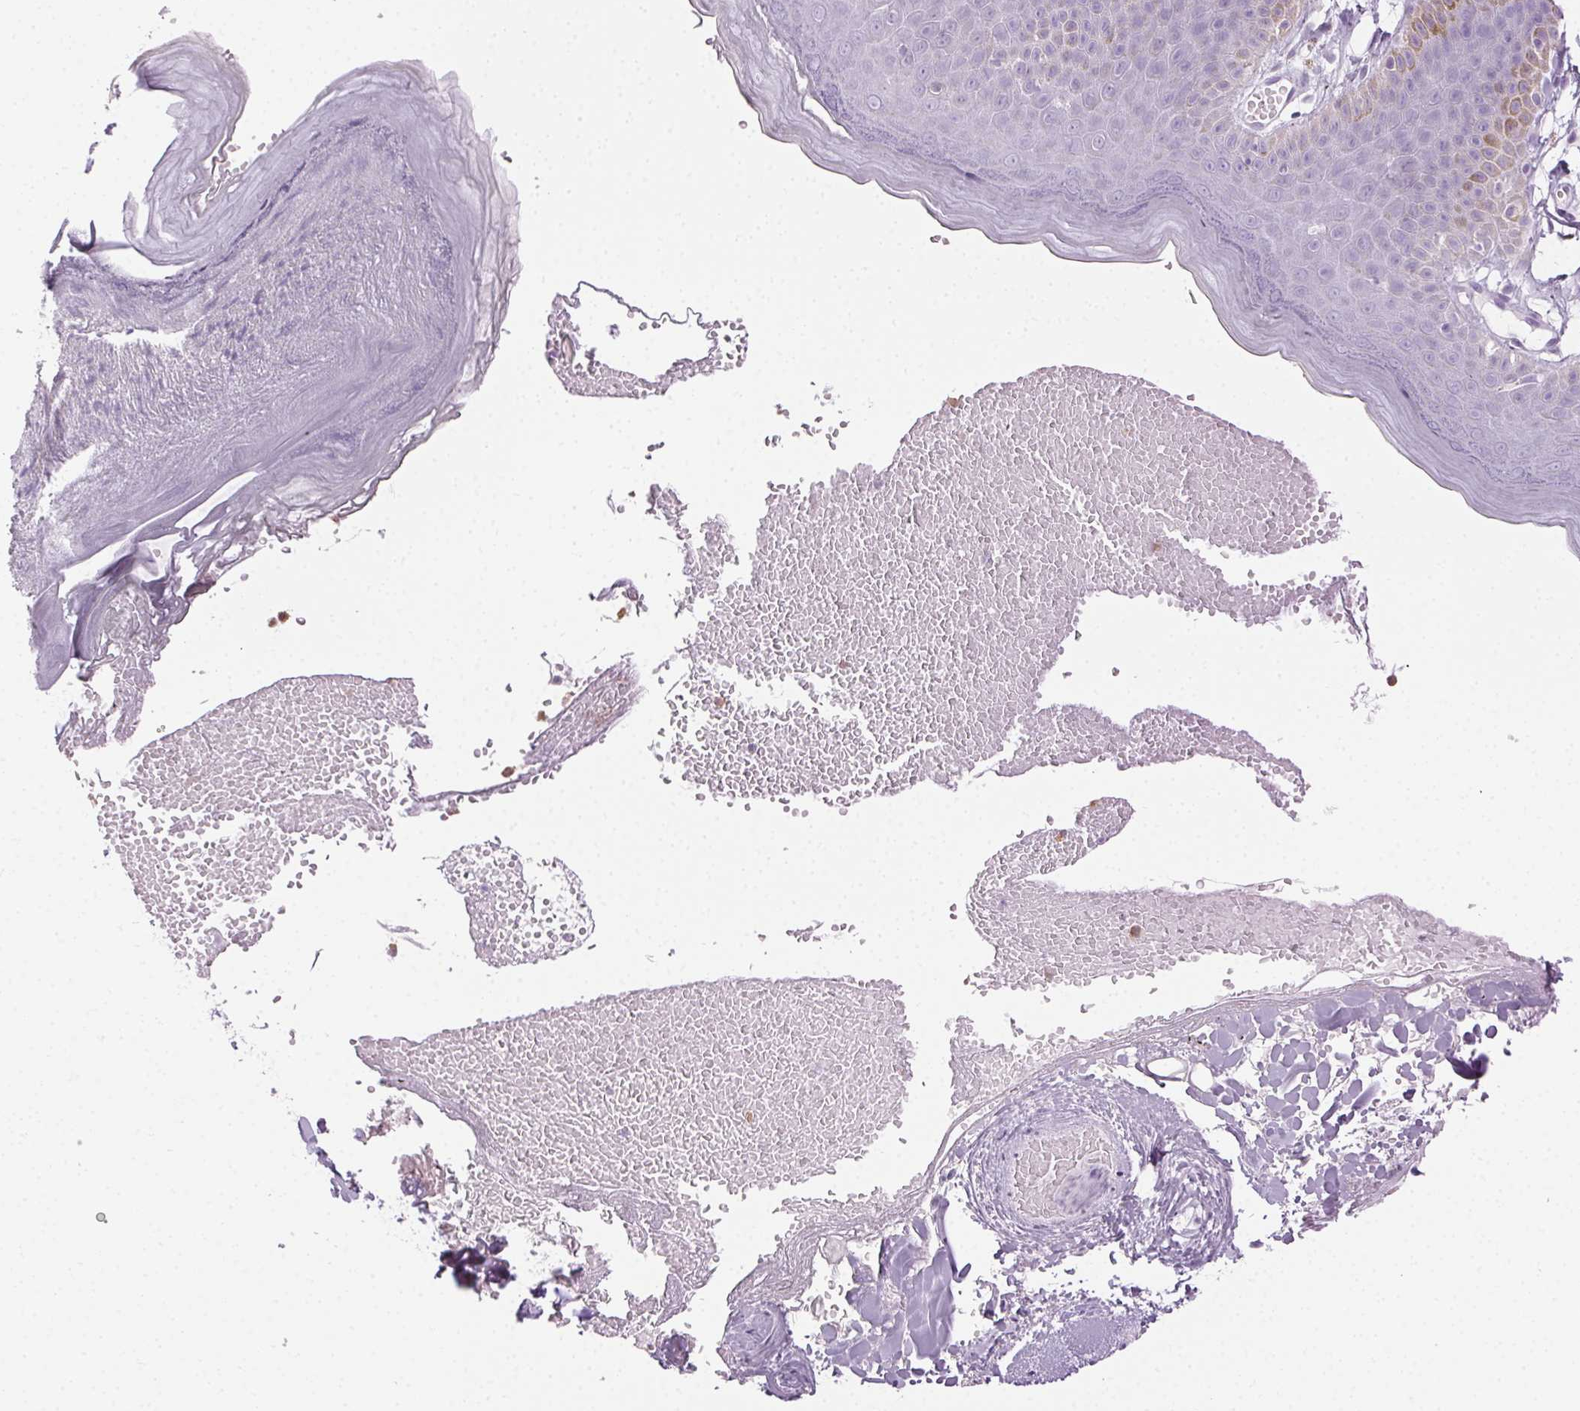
{"staining": {"intensity": "moderate", "quantity": "<25%", "location": "cytoplasmic/membranous"}, "tissue": "skin", "cell_type": "Epidermal cells", "image_type": "normal", "snomed": [{"axis": "morphology", "description": "Normal tissue, NOS"}, {"axis": "topography", "description": "Anal"}], "caption": "High-power microscopy captured an immunohistochemistry (IHC) photomicrograph of benign skin, revealing moderate cytoplasmic/membranous expression in about <25% of epidermal cells. (IHC, brightfield microscopy, high magnification).", "gene": "MPO", "patient": {"sex": "male", "age": 53}}